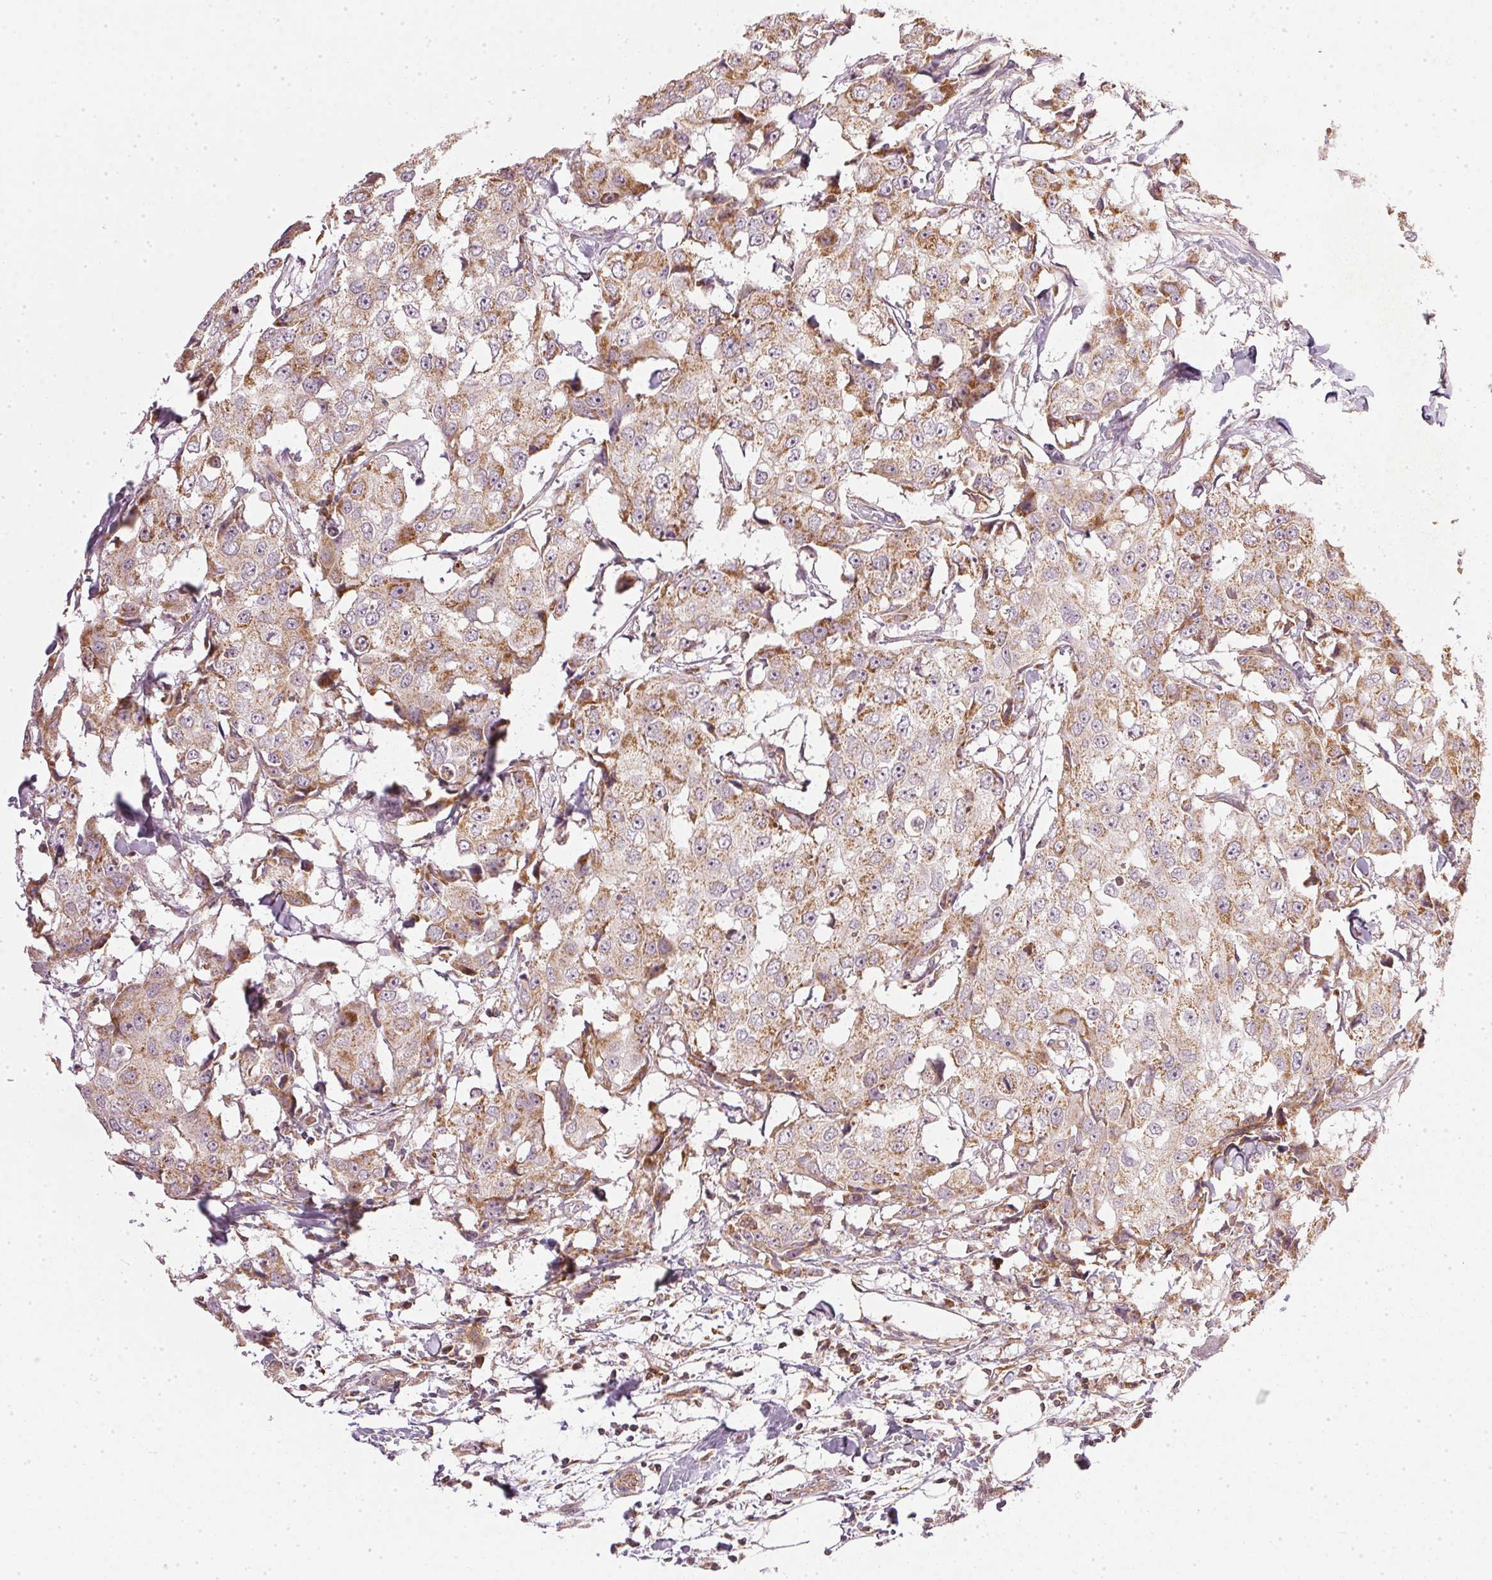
{"staining": {"intensity": "moderate", "quantity": ">75%", "location": "cytoplasmic/membranous"}, "tissue": "breast cancer", "cell_type": "Tumor cells", "image_type": "cancer", "snomed": [{"axis": "morphology", "description": "Duct carcinoma"}, {"axis": "topography", "description": "Breast"}], "caption": "The histopathology image shows immunohistochemical staining of breast cancer (intraductal carcinoma). There is moderate cytoplasmic/membranous positivity is identified in about >75% of tumor cells.", "gene": "NADK2", "patient": {"sex": "female", "age": 27}}